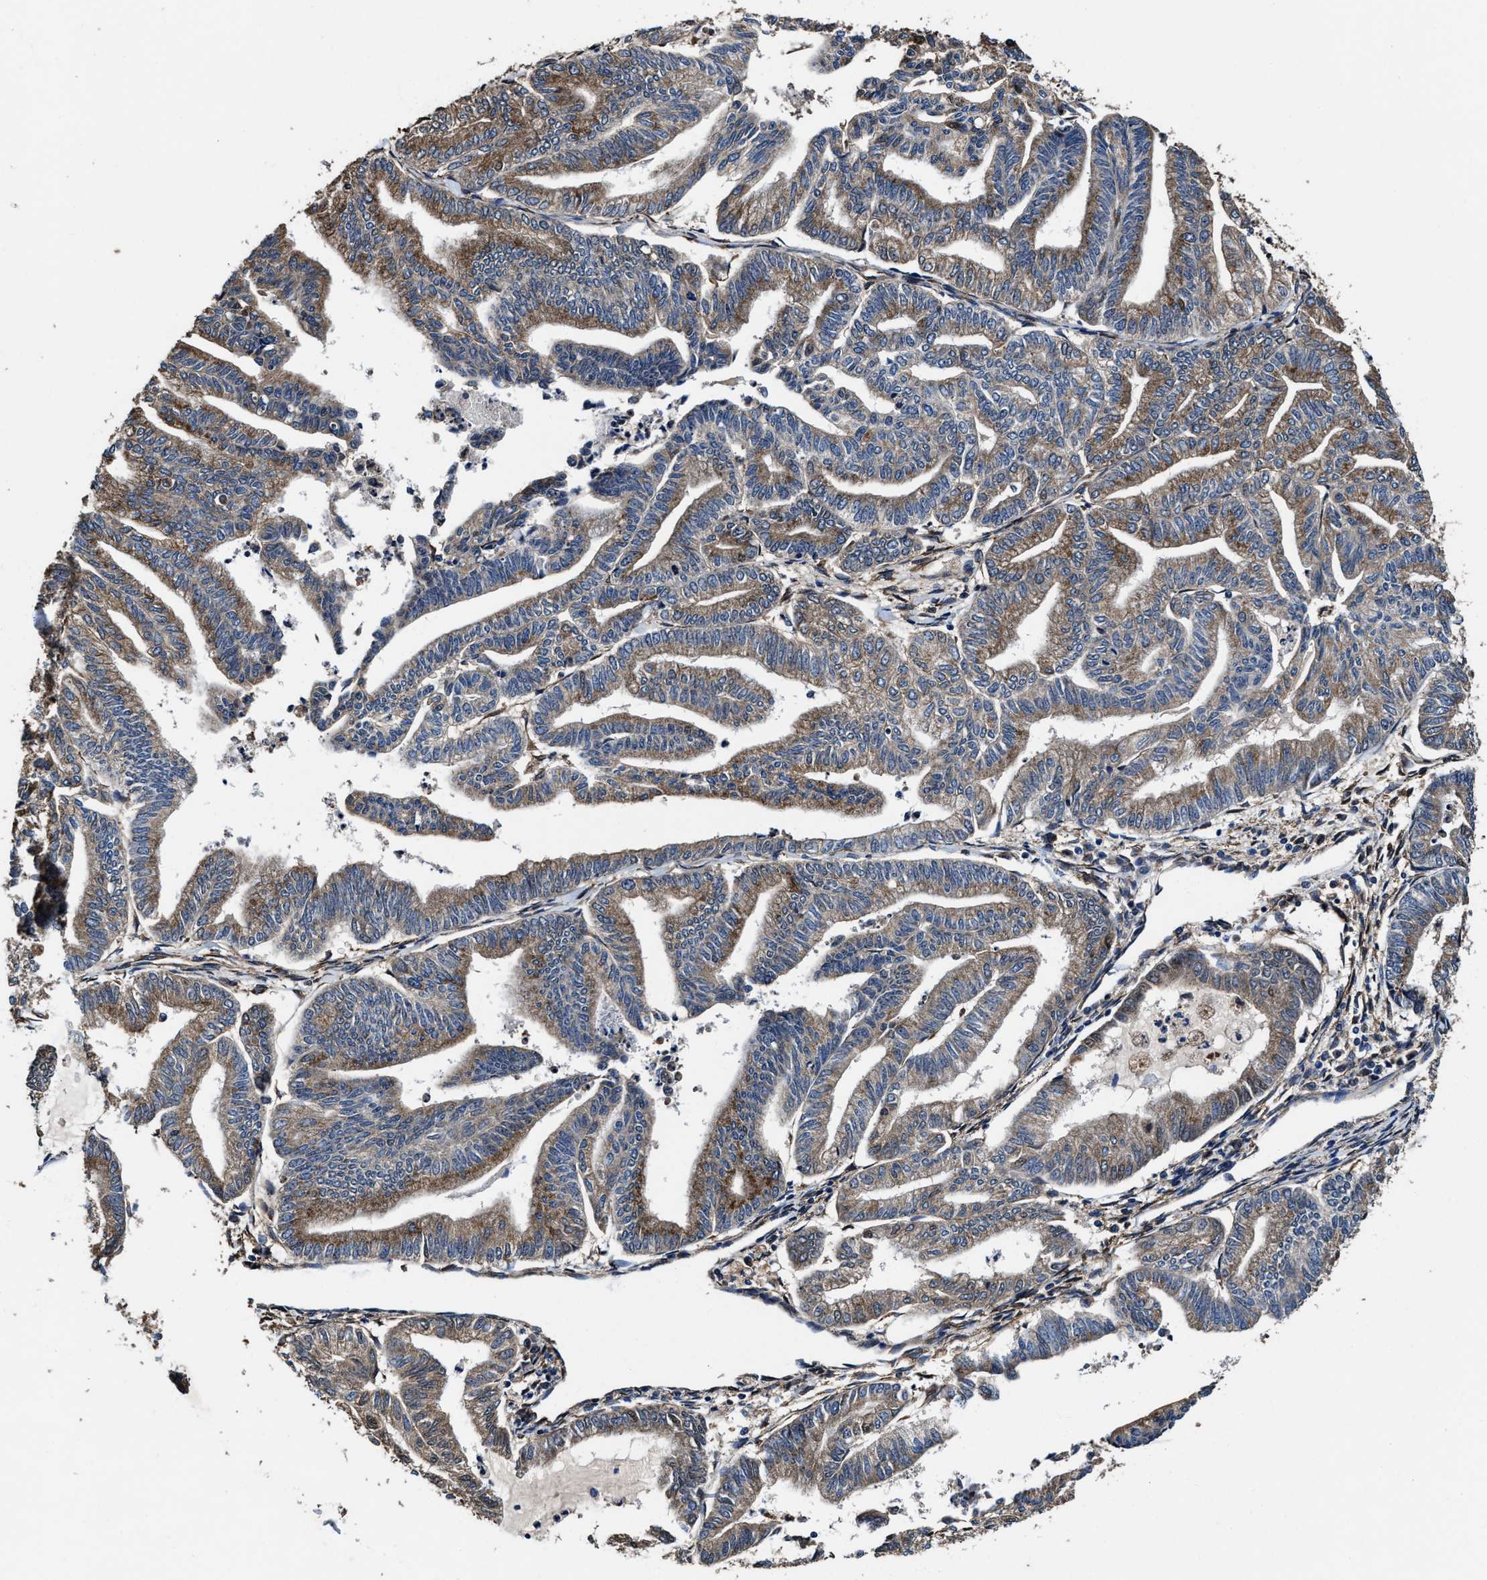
{"staining": {"intensity": "moderate", "quantity": ">75%", "location": "cytoplasmic/membranous"}, "tissue": "endometrial cancer", "cell_type": "Tumor cells", "image_type": "cancer", "snomed": [{"axis": "morphology", "description": "Adenocarcinoma, NOS"}, {"axis": "topography", "description": "Endometrium"}], "caption": "DAB immunohistochemical staining of human endometrial cancer (adenocarcinoma) reveals moderate cytoplasmic/membranous protein staining in about >75% of tumor cells.", "gene": "IDNK", "patient": {"sex": "female", "age": 79}}